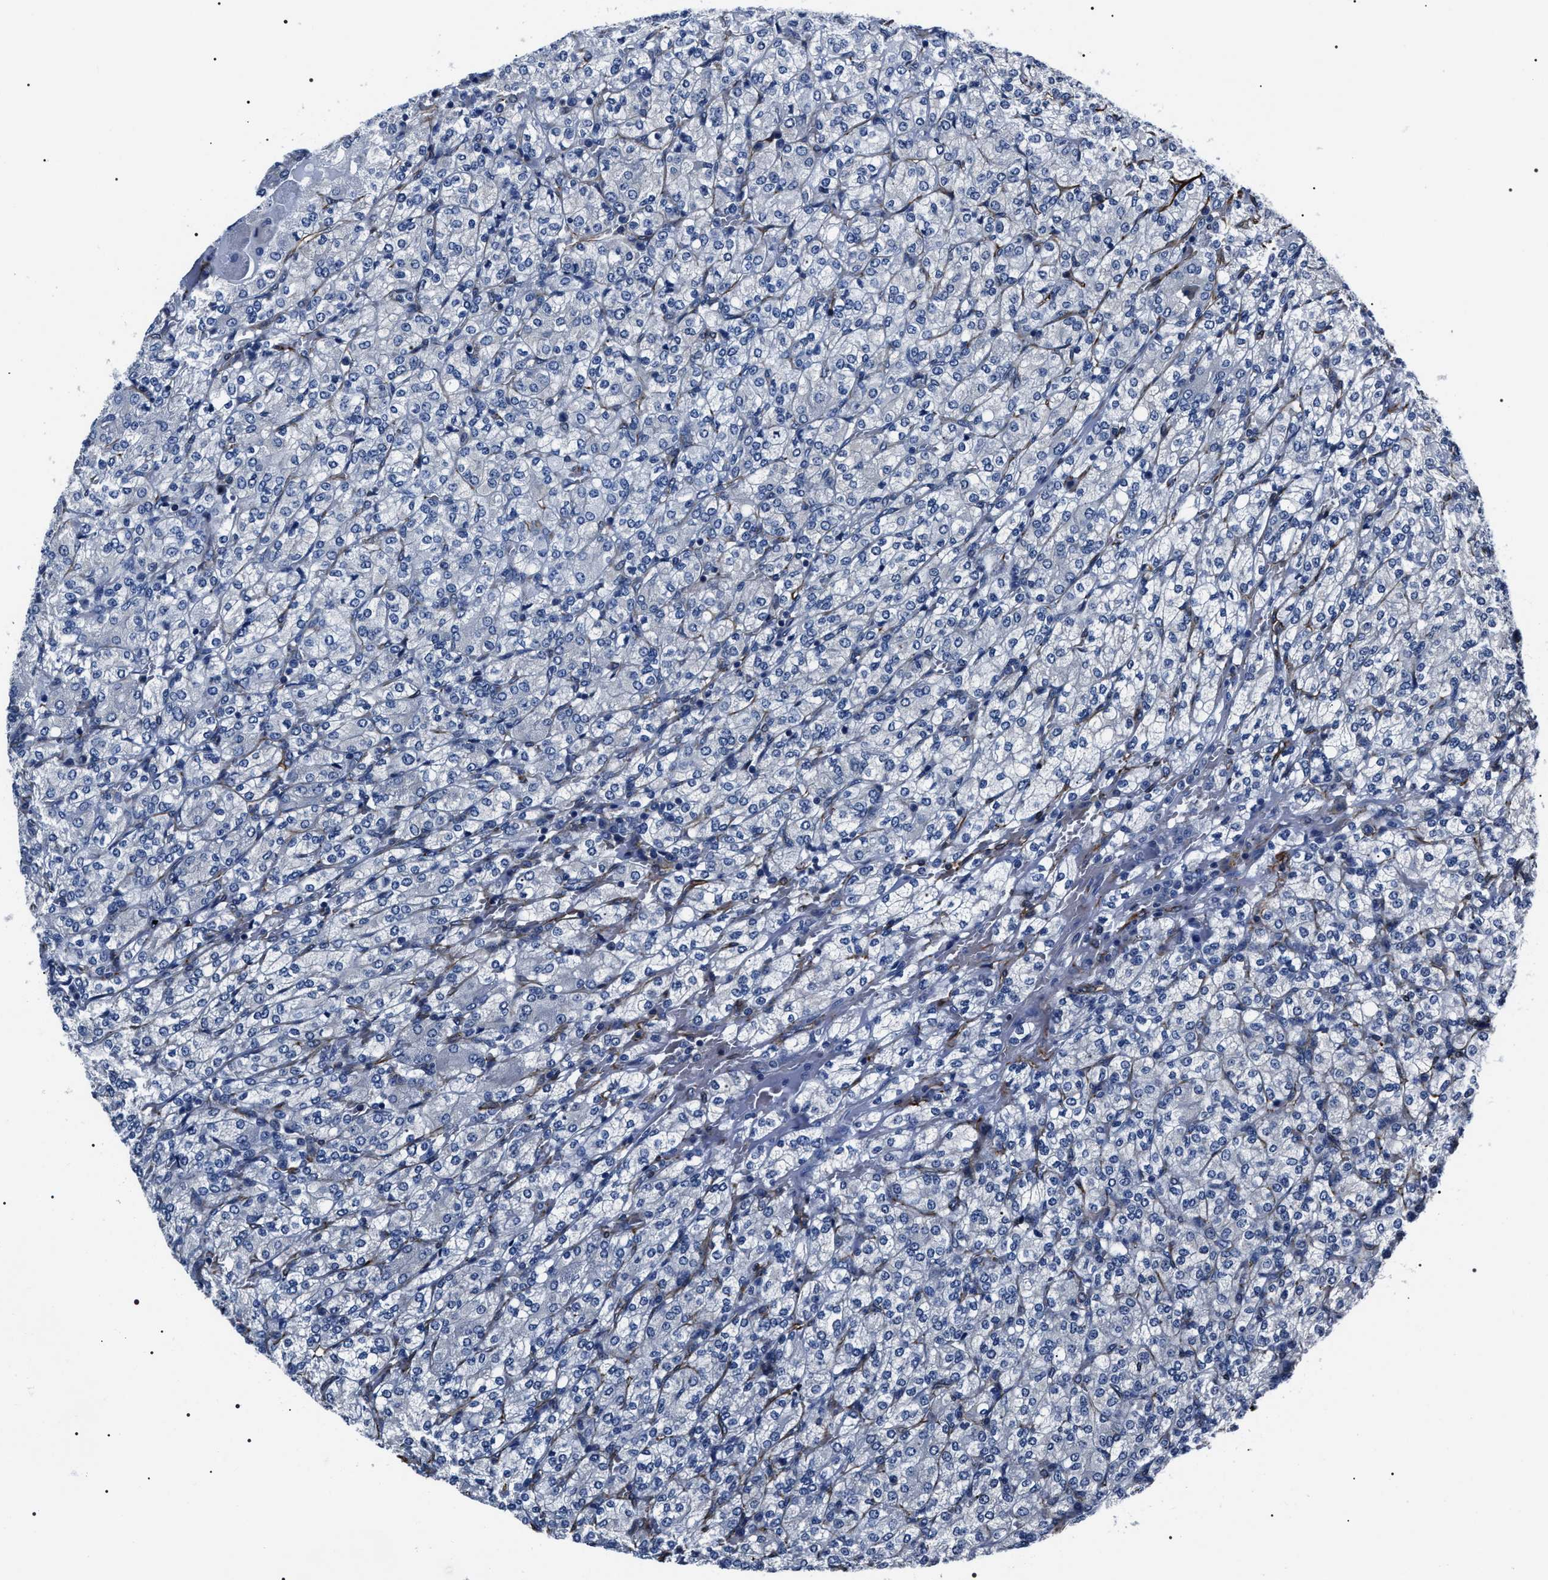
{"staining": {"intensity": "negative", "quantity": "none", "location": "none"}, "tissue": "renal cancer", "cell_type": "Tumor cells", "image_type": "cancer", "snomed": [{"axis": "morphology", "description": "Adenocarcinoma, NOS"}, {"axis": "topography", "description": "Kidney"}], "caption": "High power microscopy photomicrograph of an immunohistochemistry micrograph of renal cancer, revealing no significant staining in tumor cells.", "gene": "BAG2", "patient": {"sex": "male", "age": 77}}